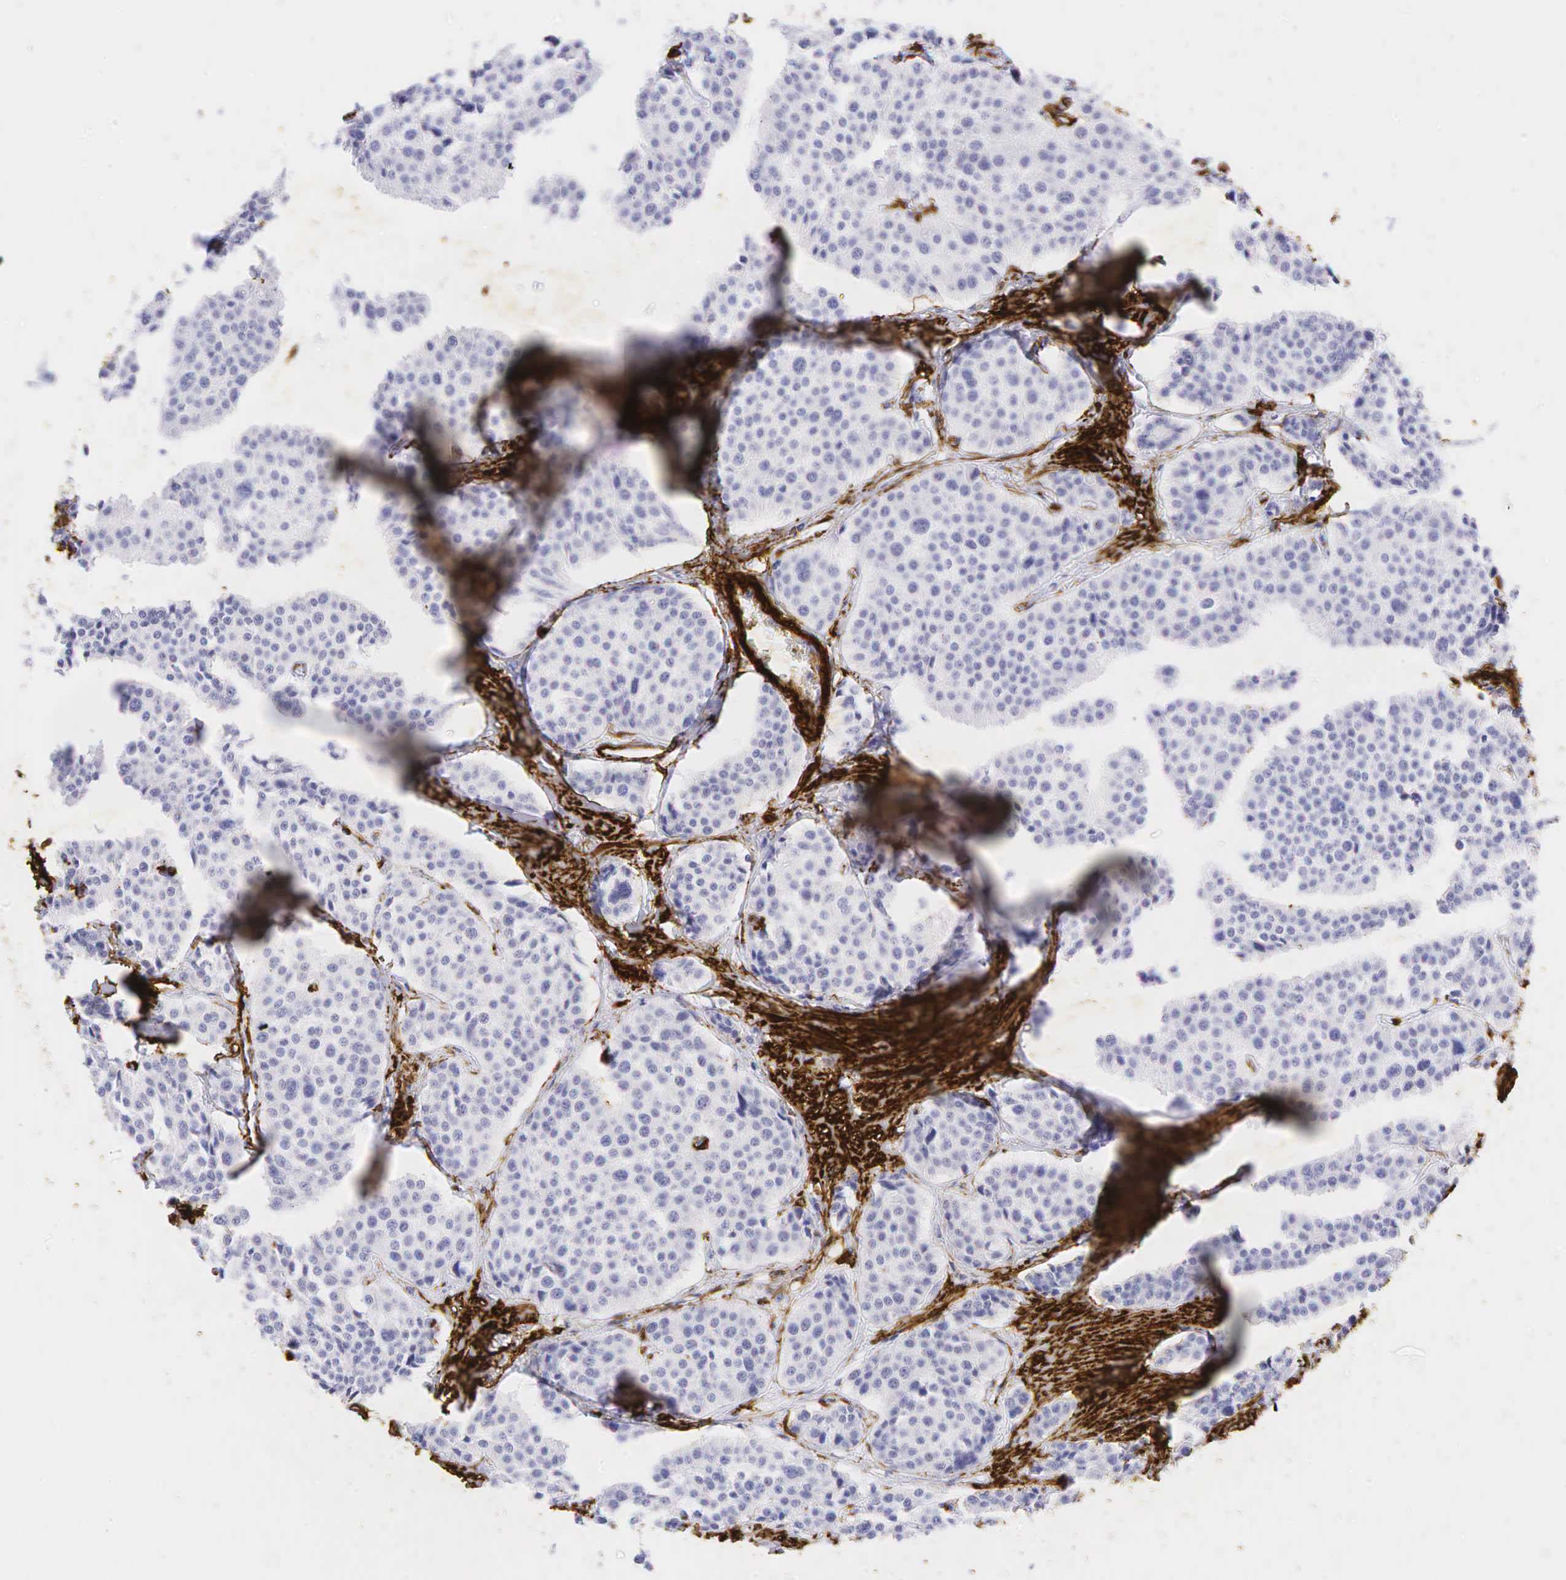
{"staining": {"intensity": "negative", "quantity": "none", "location": "none"}, "tissue": "carcinoid", "cell_type": "Tumor cells", "image_type": "cancer", "snomed": [{"axis": "morphology", "description": "Carcinoid, malignant, NOS"}, {"axis": "topography", "description": "Small intestine"}], "caption": "The image demonstrates no staining of tumor cells in carcinoid (malignant).", "gene": "ACTA2", "patient": {"sex": "male", "age": 60}}